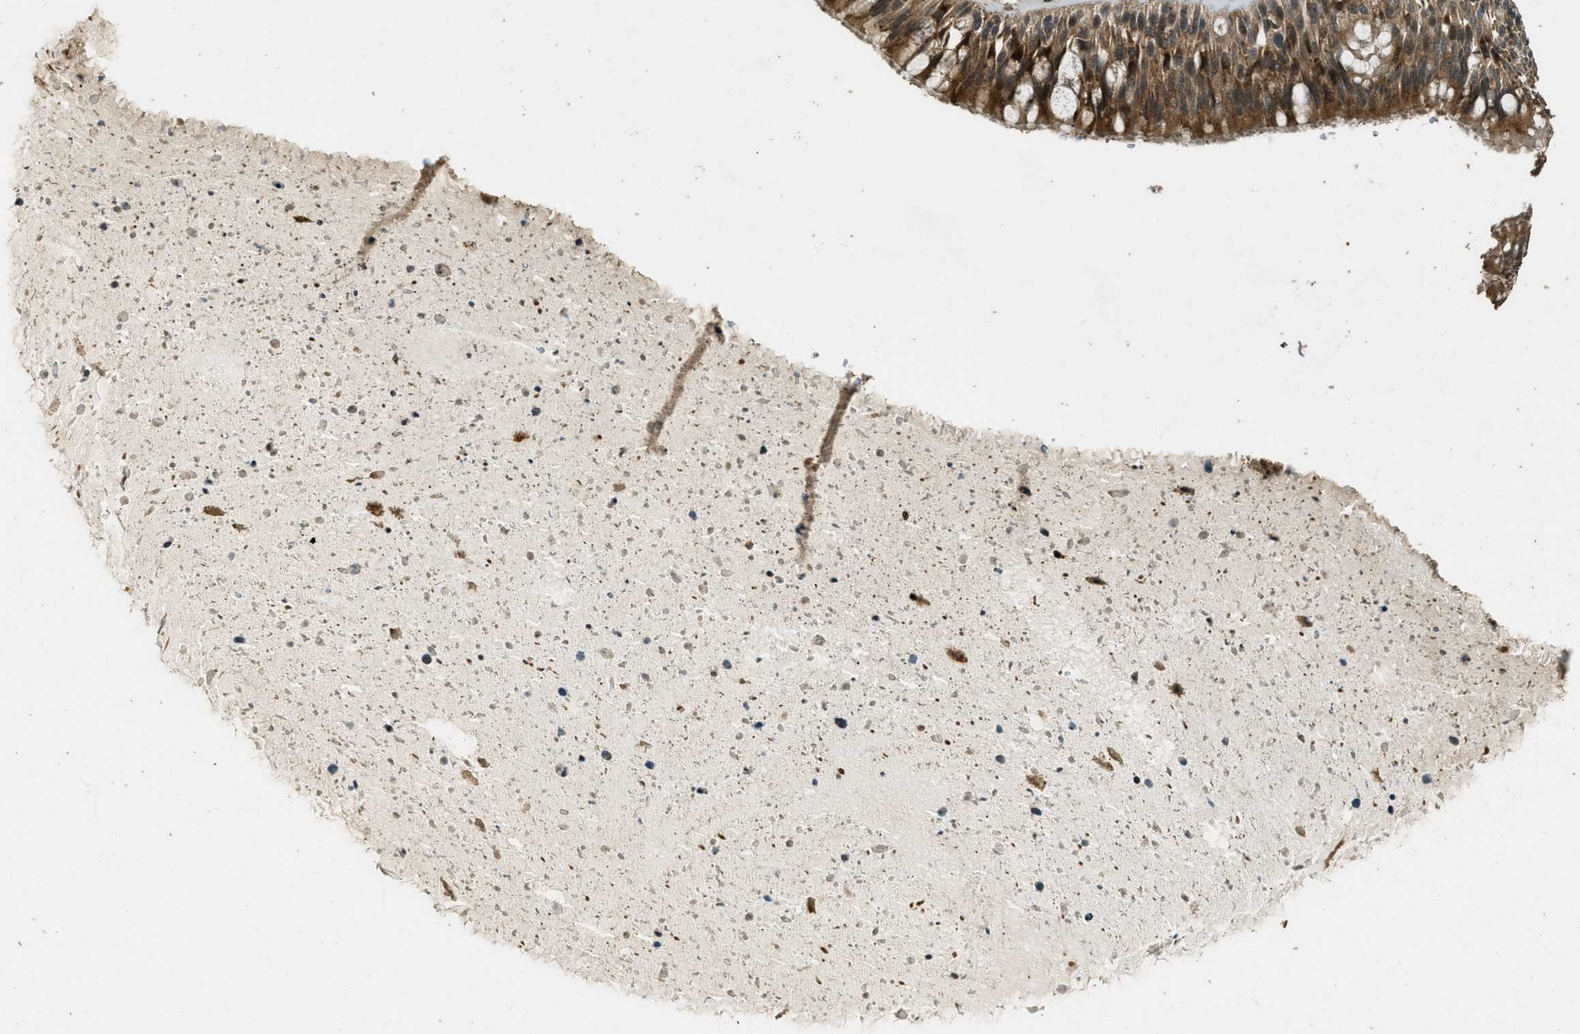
{"staining": {"intensity": "strong", "quantity": ">75%", "location": "cytoplasmic/membranous"}, "tissue": "bronchus", "cell_type": "Respiratory epithelial cells", "image_type": "normal", "snomed": [{"axis": "morphology", "description": "Normal tissue, NOS"}, {"axis": "morphology", "description": "Adenocarcinoma, NOS"}, {"axis": "morphology", "description": "Adenocarcinoma, metastatic, NOS"}, {"axis": "topography", "description": "Lymph node"}, {"axis": "topography", "description": "Bronchus"}, {"axis": "topography", "description": "Lung"}], "caption": "Brown immunohistochemical staining in benign bronchus exhibits strong cytoplasmic/membranous positivity in approximately >75% of respiratory epithelial cells. (DAB (3,3'-diaminobenzidine) IHC, brown staining for protein, blue staining for nuclei).", "gene": "PPP6R3", "patient": {"sex": "female", "age": 54}}